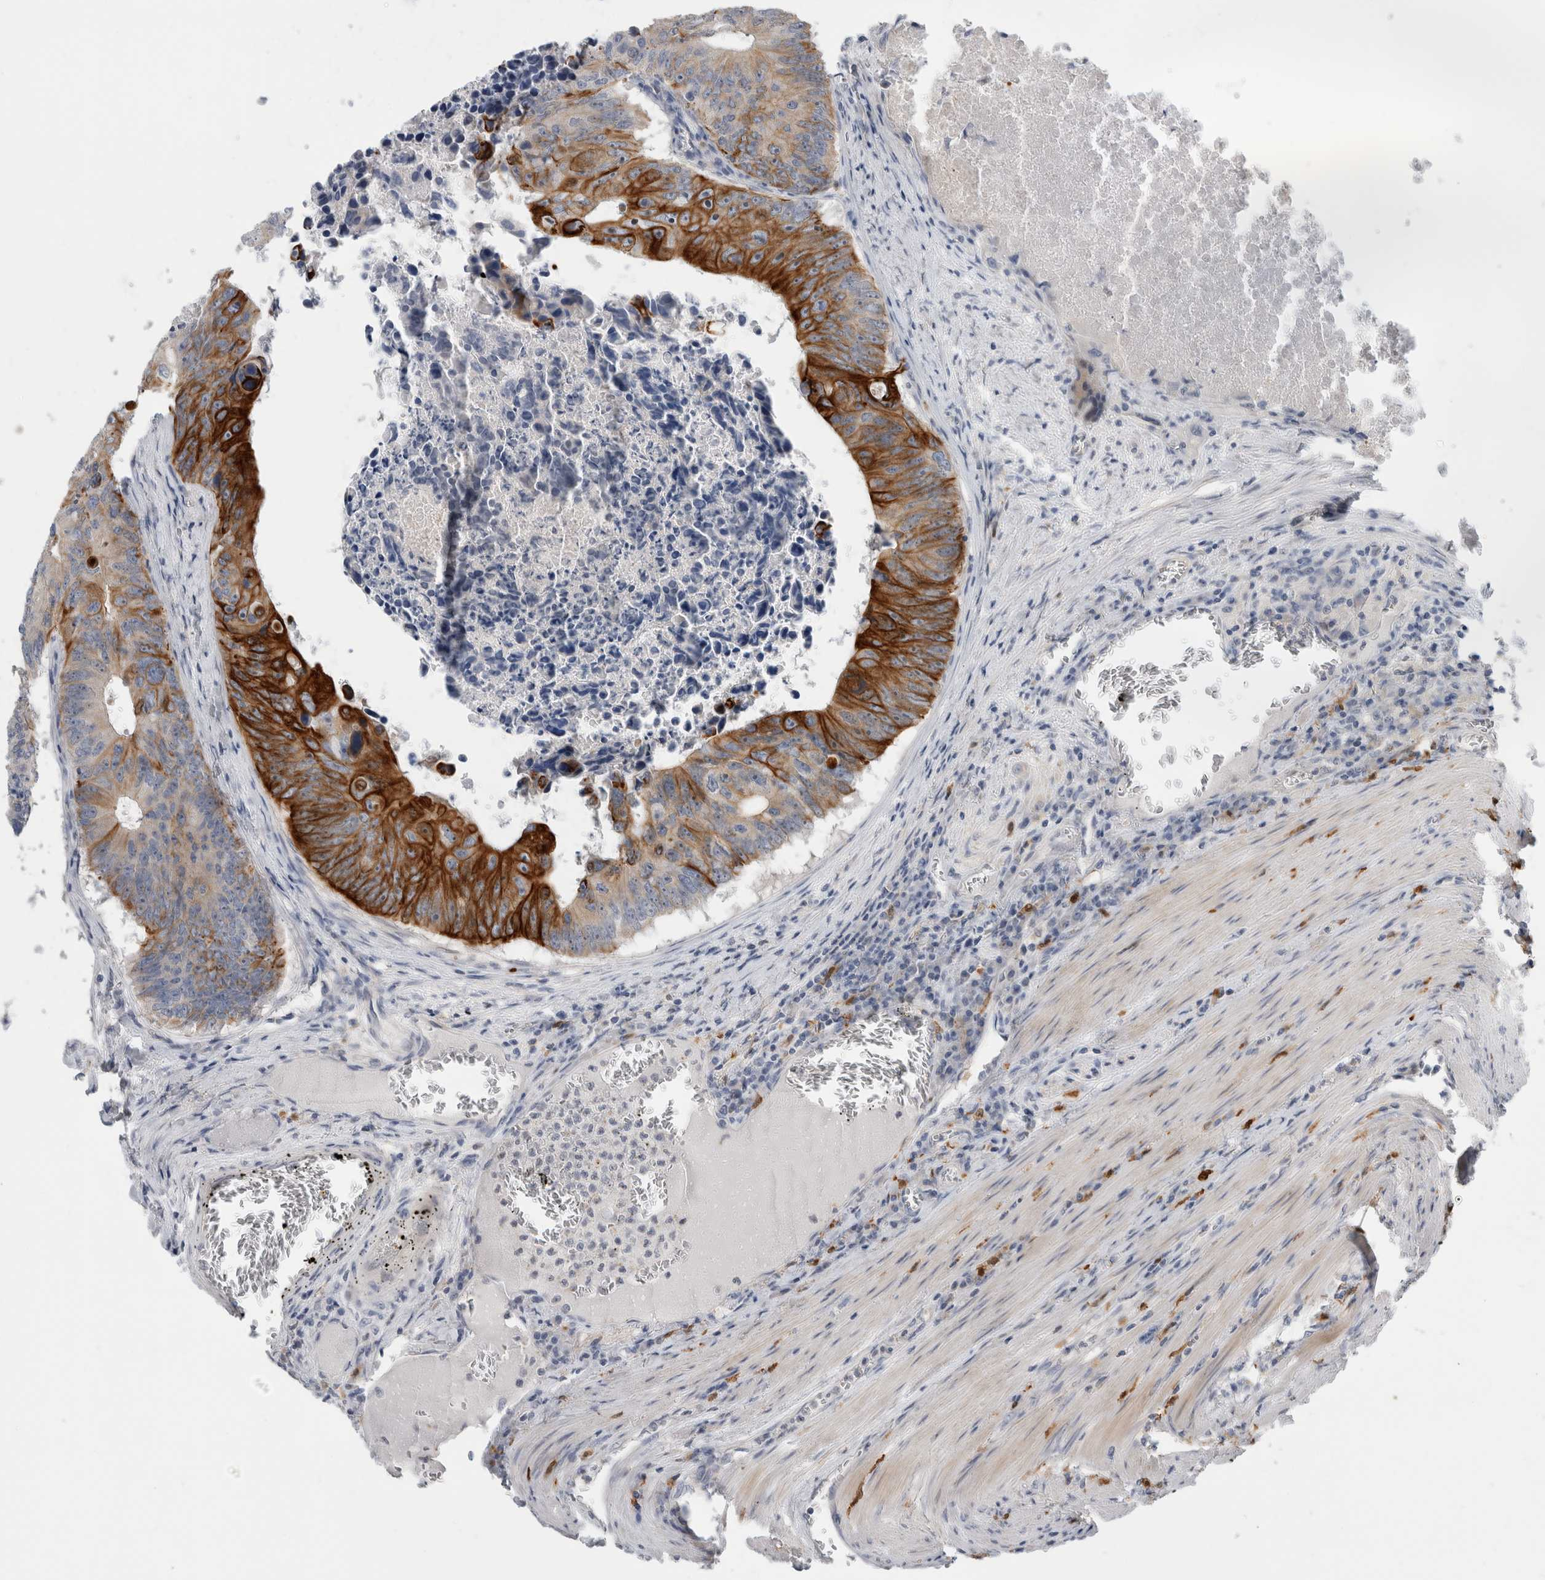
{"staining": {"intensity": "strong", "quantity": ">75%", "location": "cytoplasmic/membranous"}, "tissue": "colorectal cancer", "cell_type": "Tumor cells", "image_type": "cancer", "snomed": [{"axis": "morphology", "description": "Adenocarcinoma, NOS"}, {"axis": "topography", "description": "Colon"}], "caption": "Immunohistochemistry image of human adenocarcinoma (colorectal) stained for a protein (brown), which exhibits high levels of strong cytoplasmic/membranous expression in approximately >75% of tumor cells.", "gene": "SLC20A2", "patient": {"sex": "male", "age": 87}}